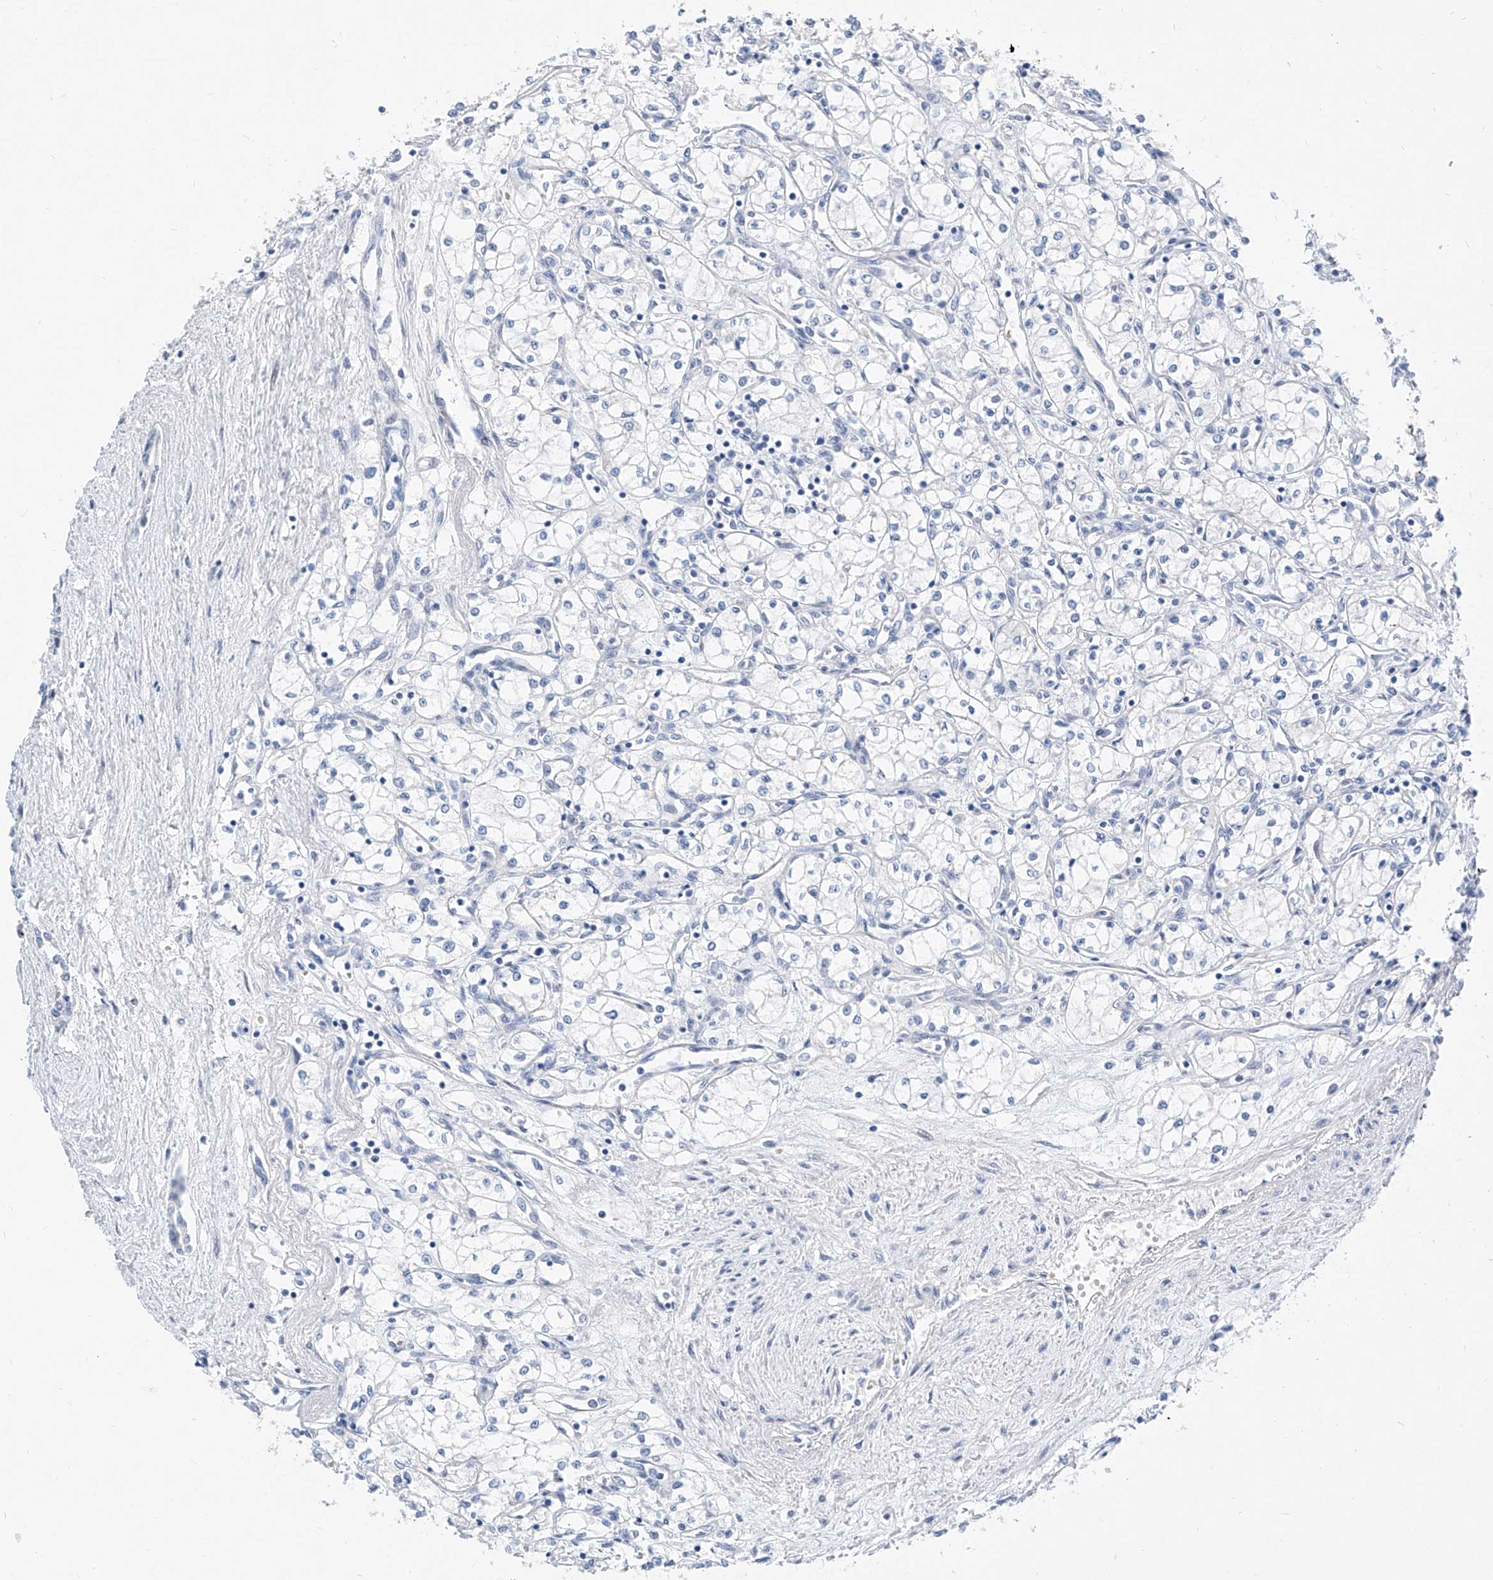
{"staining": {"intensity": "negative", "quantity": "none", "location": "none"}, "tissue": "renal cancer", "cell_type": "Tumor cells", "image_type": "cancer", "snomed": [{"axis": "morphology", "description": "Adenocarcinoma, NOS"}, {"axis": "topography", "description": "Kidney"}], "caption": "Immunohistochemistry histopathology image of adenocarcinoma (renal) stained for a protein (brown), which displays no staining in tumor cells.", "gene": "BPTF", "patient": {"sex": "male", "age": 59}}